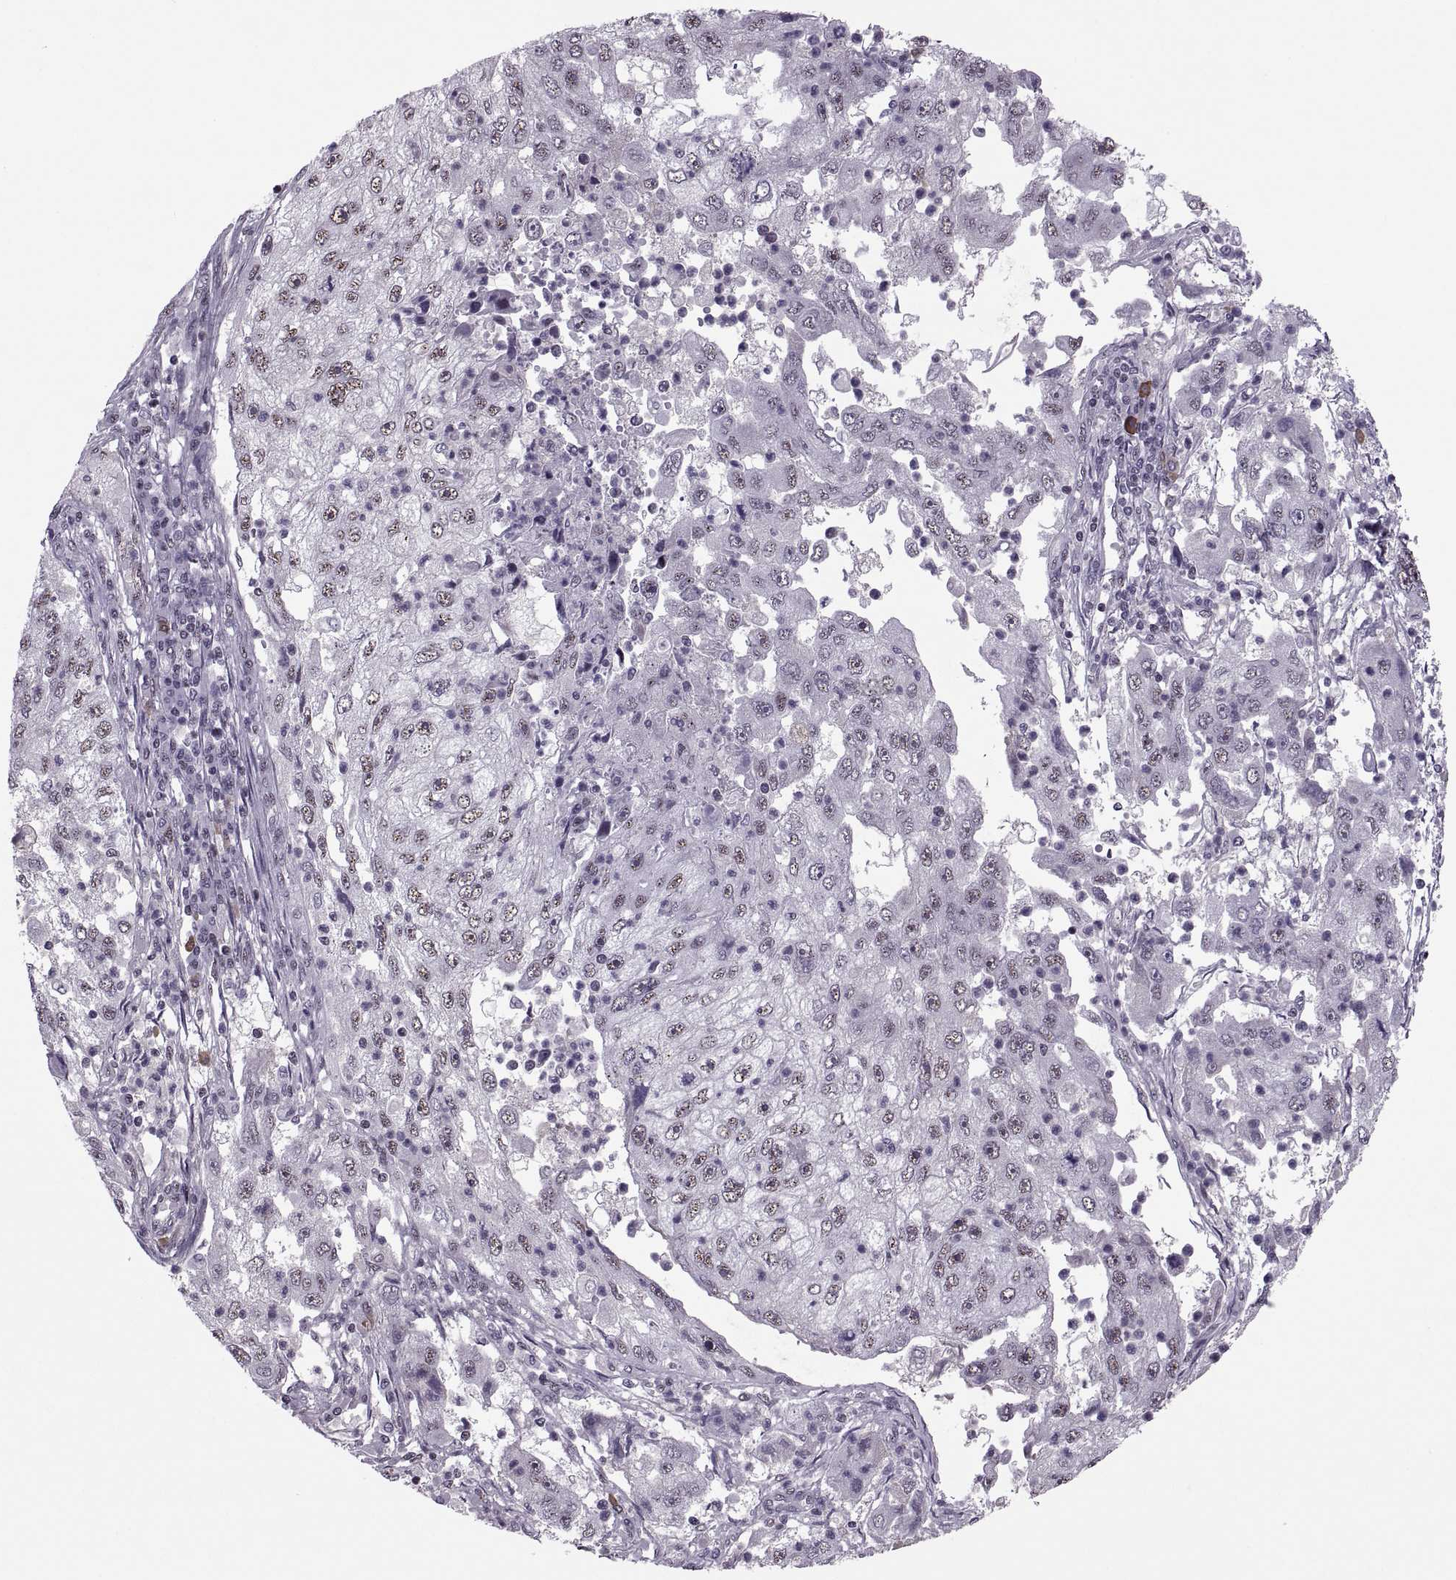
{"staining": {"intensity": "weak", "quantity": "25%-75%", "location": "nuclear"}, "tissue": "cervical cancer", "cell_type": "Tumor cells", "image_type": "cancer", "snomed": [{"axis": "morphology", "description": "Squamous cell carcinoma, NOS"}, {"axis": "topography", "description": "Cervix"}], "caption": "High-magnification brightfield microscopy of cervical cancer stained with DAB (brown) and counterstained with hematoxylin (blue). tumor cells exhibit weak nuclear staining is identified in about25%-75% of cells. Using DAB (brown) and hematoxylin (blue) stains, captured at high magnification using brightfield microscopy.", "gene": "MAGEA4", "patient": {"sex": "female", "age": 36}}